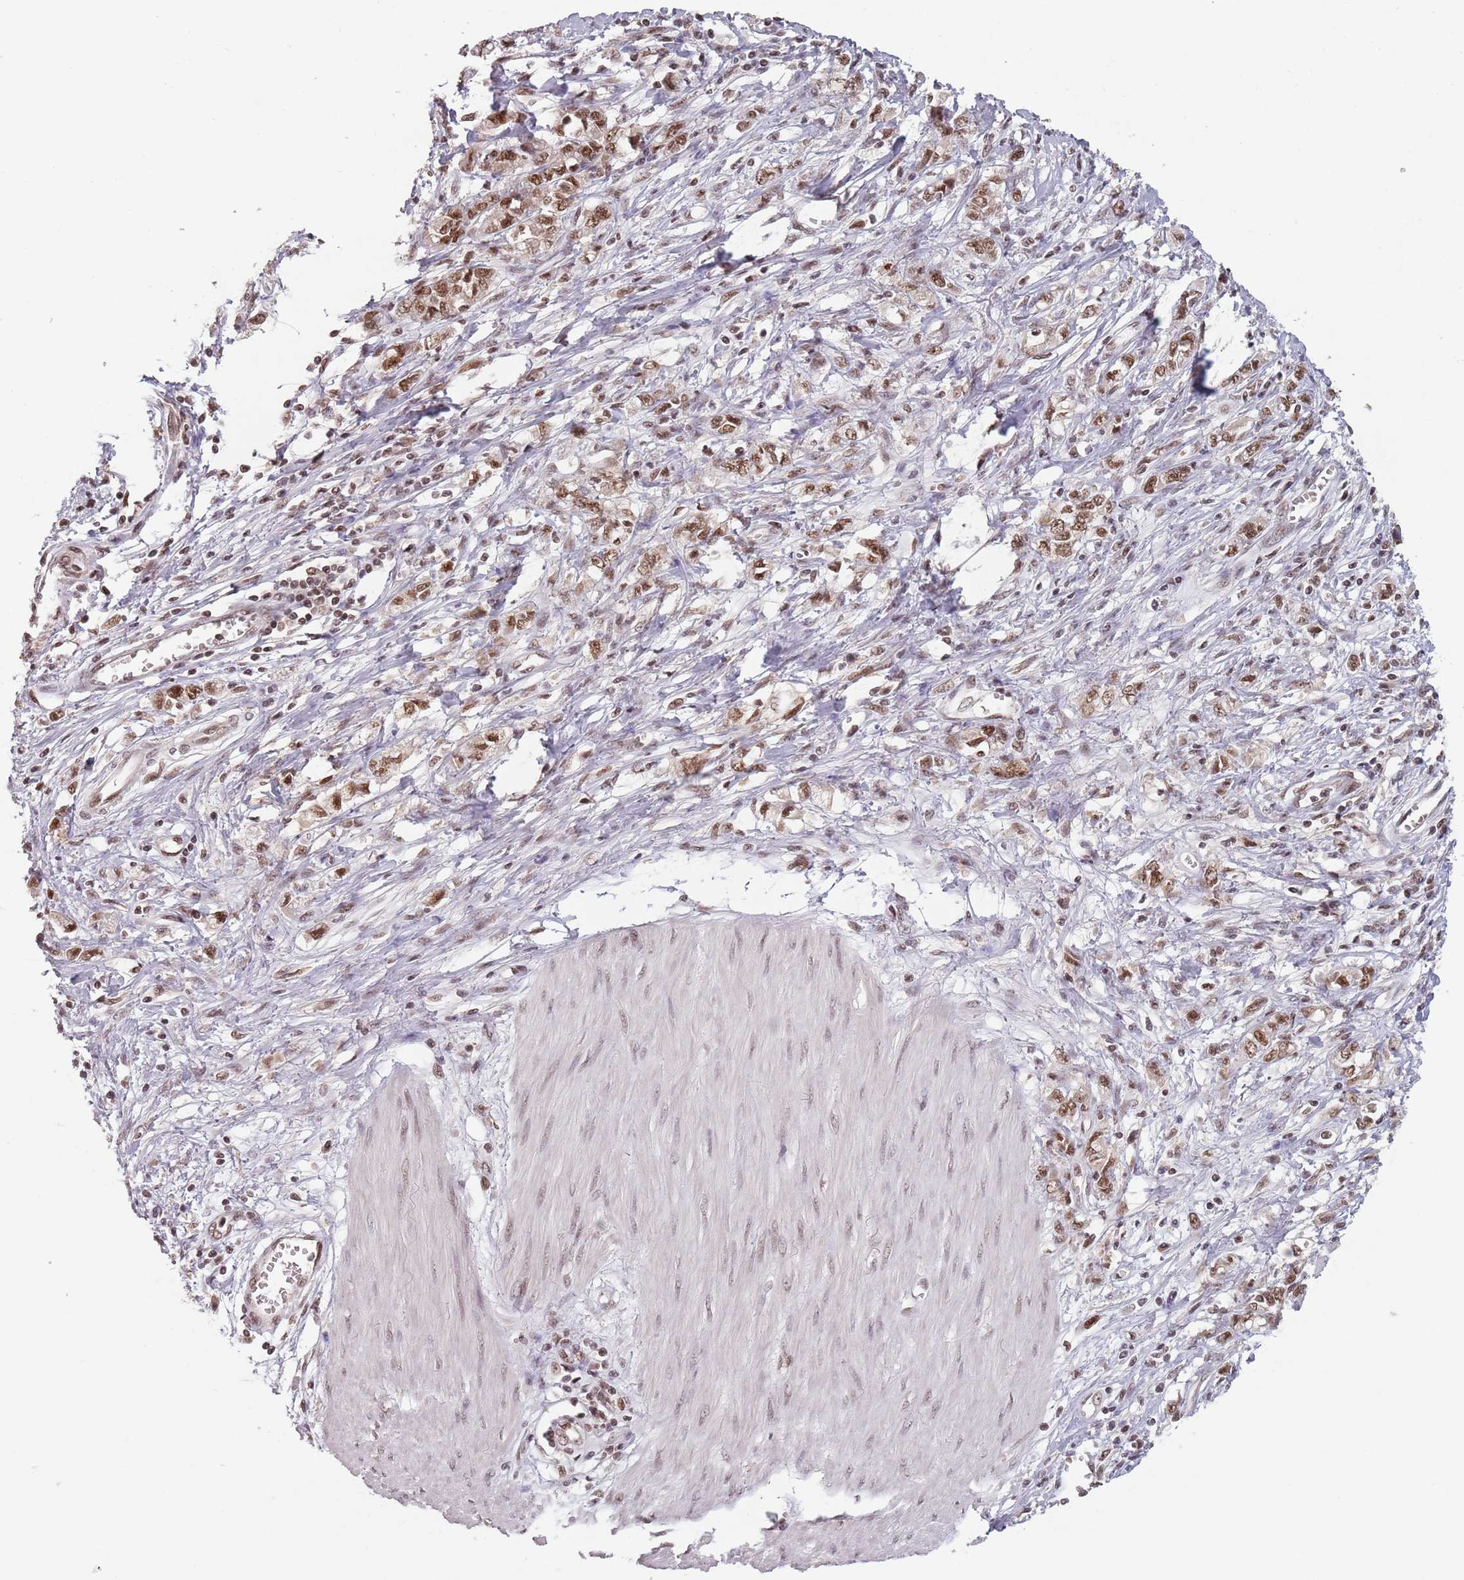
{"staining": {"intensity": "moderate", "quantity": ">75%", "location": "nuclear"}, "tissue": "stomach cancer", "cell_type": "Tumor cells", "image_type": "cancer", "snomed": [{"axis": "morphology", "description": "Adenocarcinoma, NOS"}, {"axis": "topography", "description": "Stomach"}], "caption": "Immunohistochemical staining of adenocarcinoma (stomach) reveals medium levels of moderate nuclear expression in about >75% of tumor cells.", "gene": "NCBP1", "patient": {"sex": "female", "age": 76}}